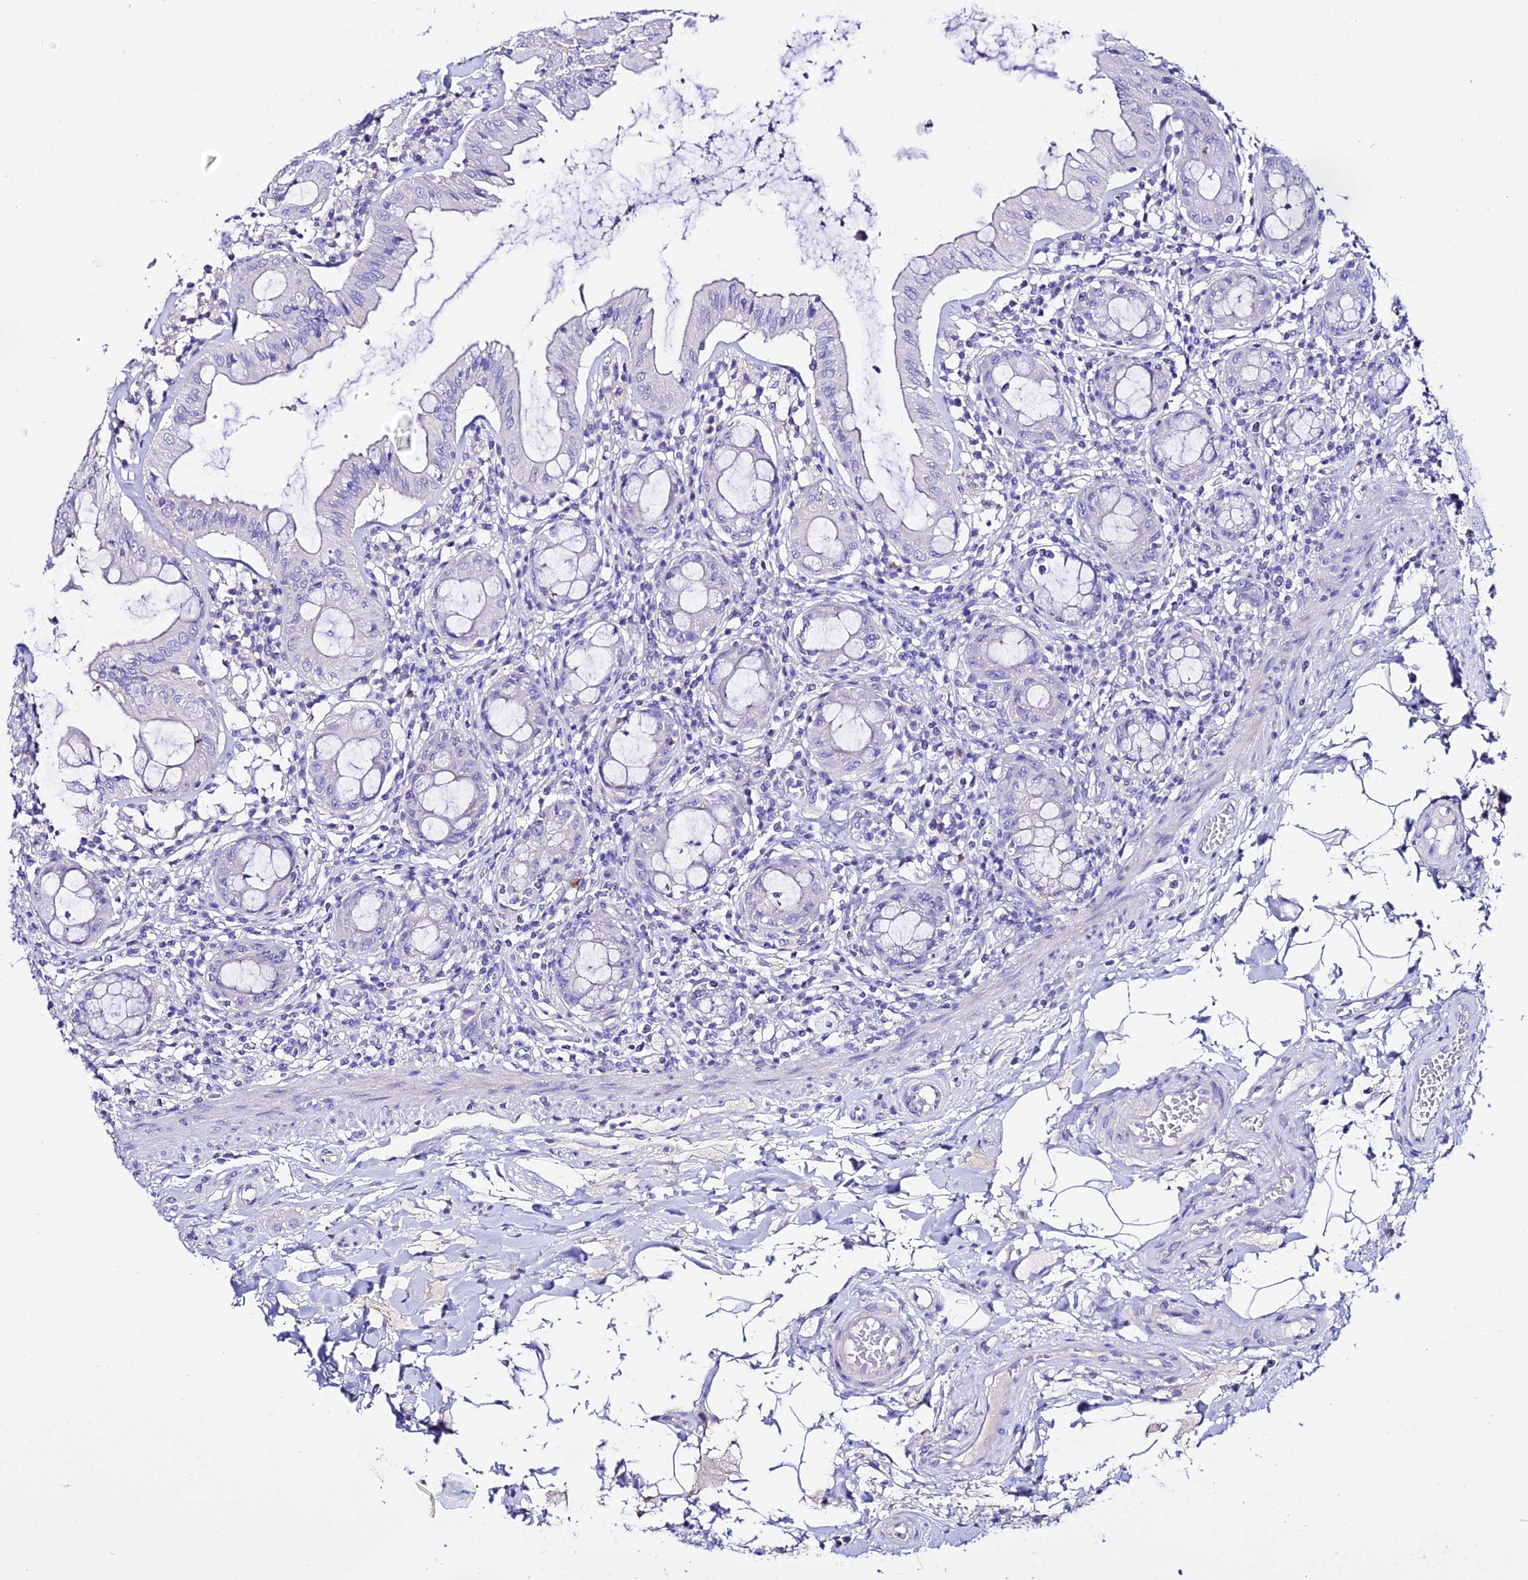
{"staining": {"intensity": "negative", "quantity": "none", "location": "none"}, "tissue": "rectum", "cell_type": "Glandular cells", "image_type": "normal", "snomed": [{"axis": "morphology", "description": "Normal tissue, NOS"}, {"axis": "topography", "description": "Rectum"}], "caption": "IHC micrograph of benign rectum stained for a protein (brown), which reveals no staining in glandular cells.", "gene": "TMEM117", "patient": {"sex": "female", "age": 57}}